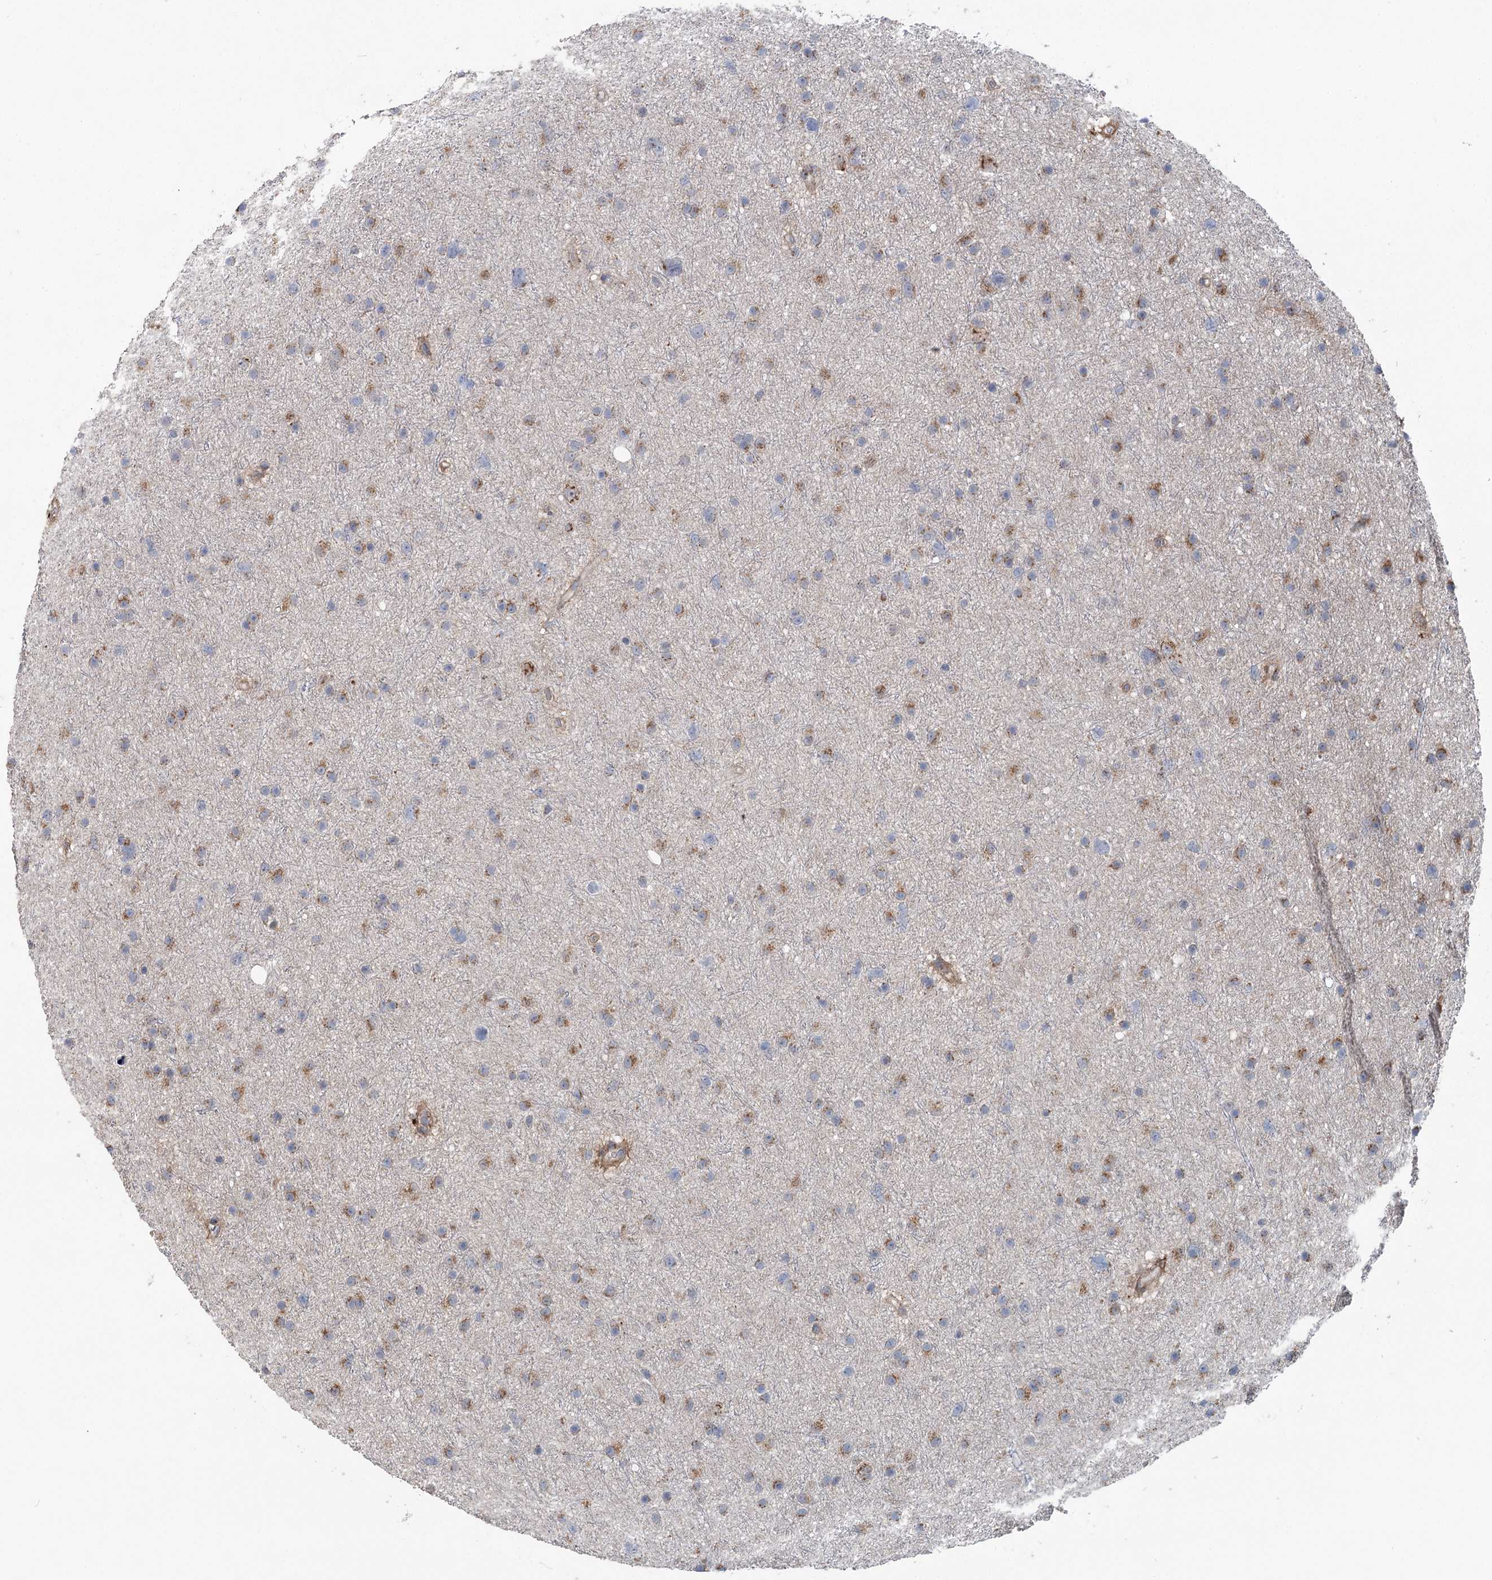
{"staining": {"intensity": "moderate", "quantity": "25%-75%", "location": "cytoplasmic/membranous"}, "tissue": "glioma", "cell_type": "Tumor cells", "image_type": "cancer", "snomed": [{"axis": "morphology", "description": "Glioma, malignant, Low grade"}, {"axis": "topography", "description": "Cerebral cortex"}], "caption": "Malignant glioma (low-grade) stained with DAB (3,3'-diaminobenzidine) immunohistochemistry exhibits medium levels of moderate cytoplasmic/membranous positivity in approximately 25%-75% of tumor cells.", "gene": "ITIH5", "patient": {"sex": "female", "age": 39}}